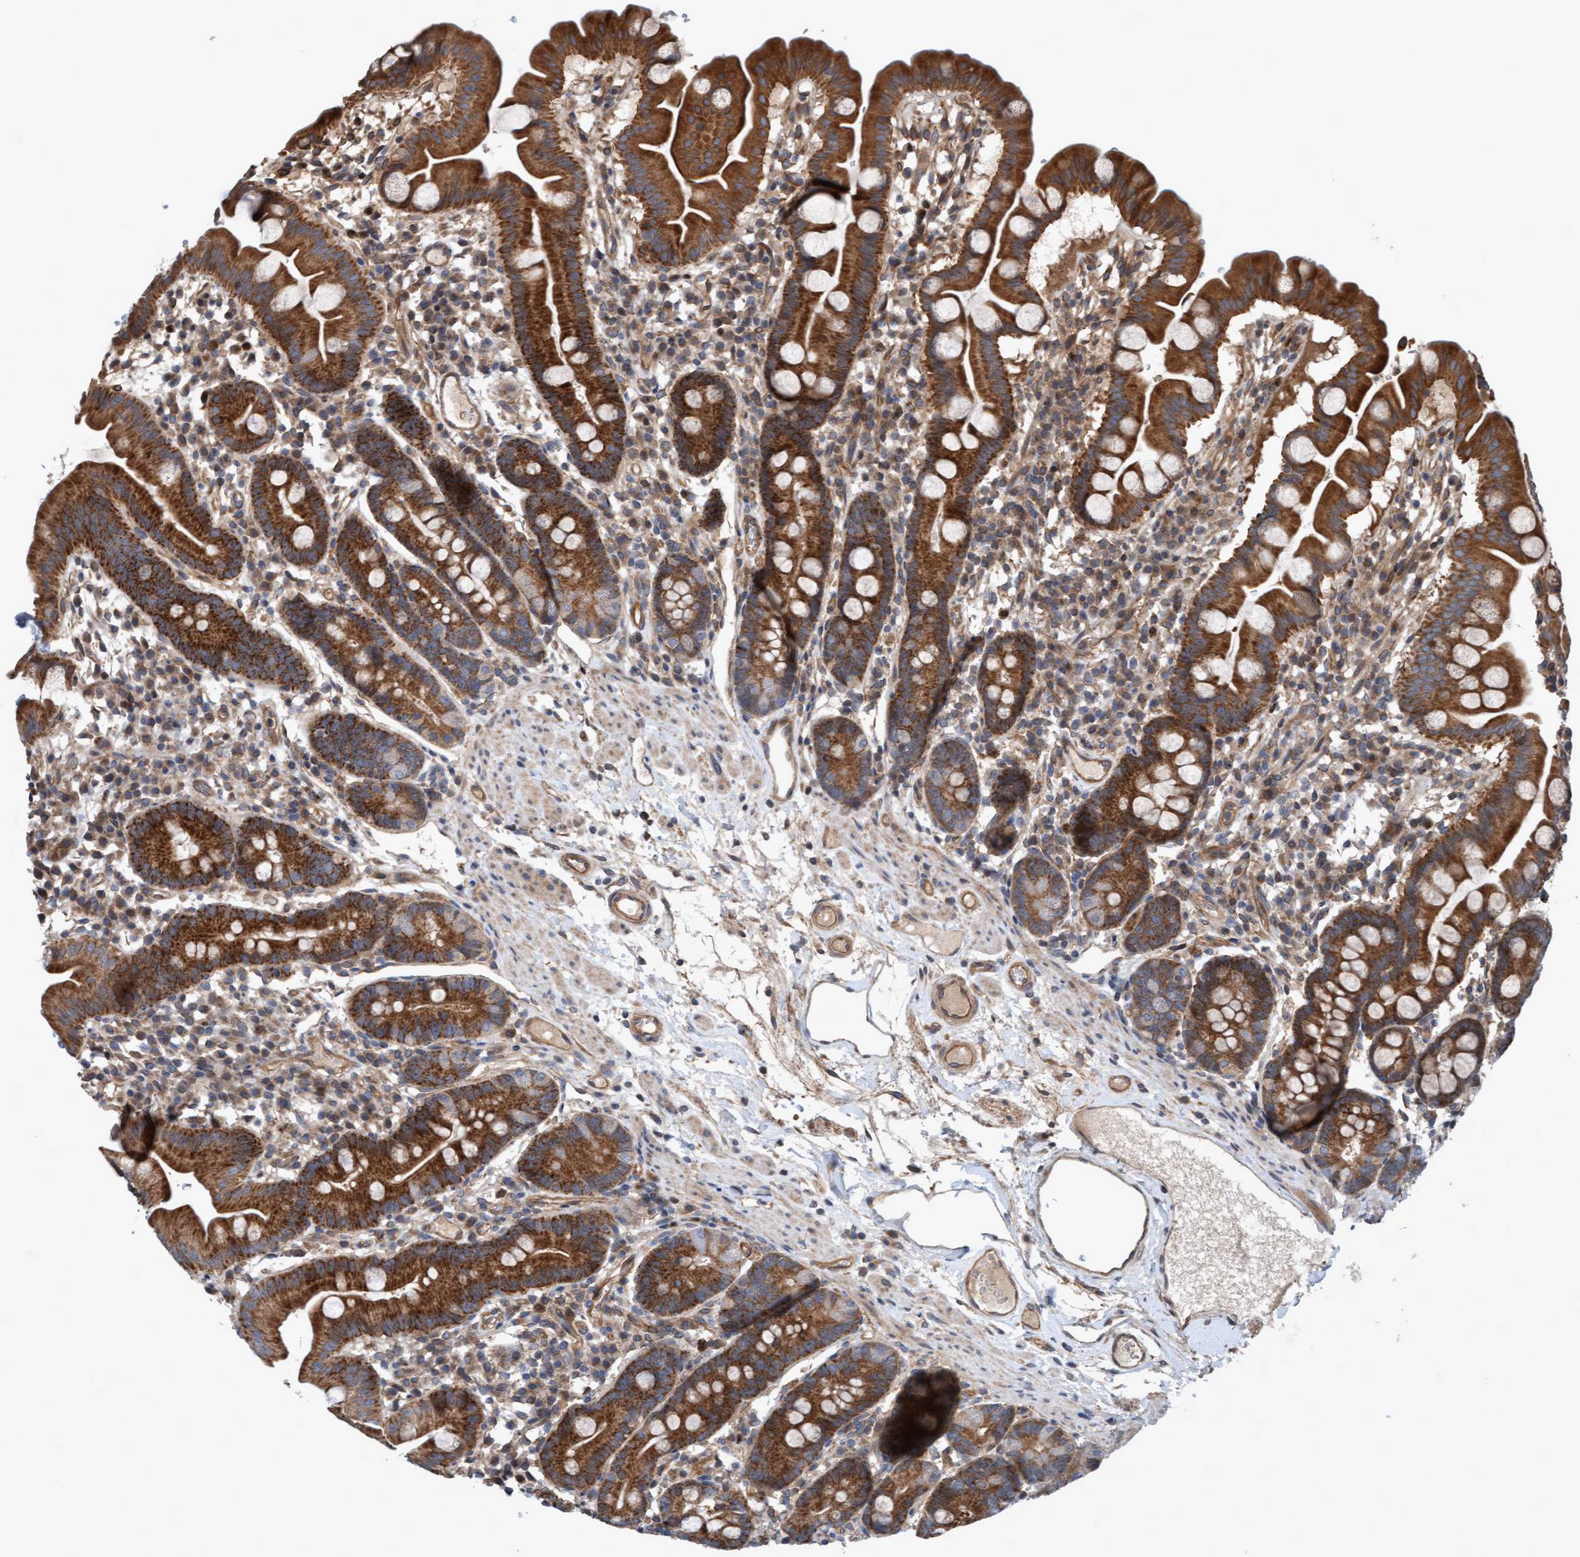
{"staining": {"intensity": "strong", "quantity": ">75%", "location": "cytoplasmic/membranous"}, "tissue": "duodenum", "cell_type": "Glandular cells", "image_type": "normal", "snomed": [{"axis": "morphology", "description": "Normal tissue, NOS"}, {"axis": "topography", "description": "Duodenum"}], "caption": "Protein staining exhibits strong cytoplasmic/membranous staining in about >75% of glandular cells in unremarkable duodenum. The protein is shown in brown color, while the nuclei are stained blue.", "gene": "ERAL1", "patient": {"sex": "male", "age": 50}}